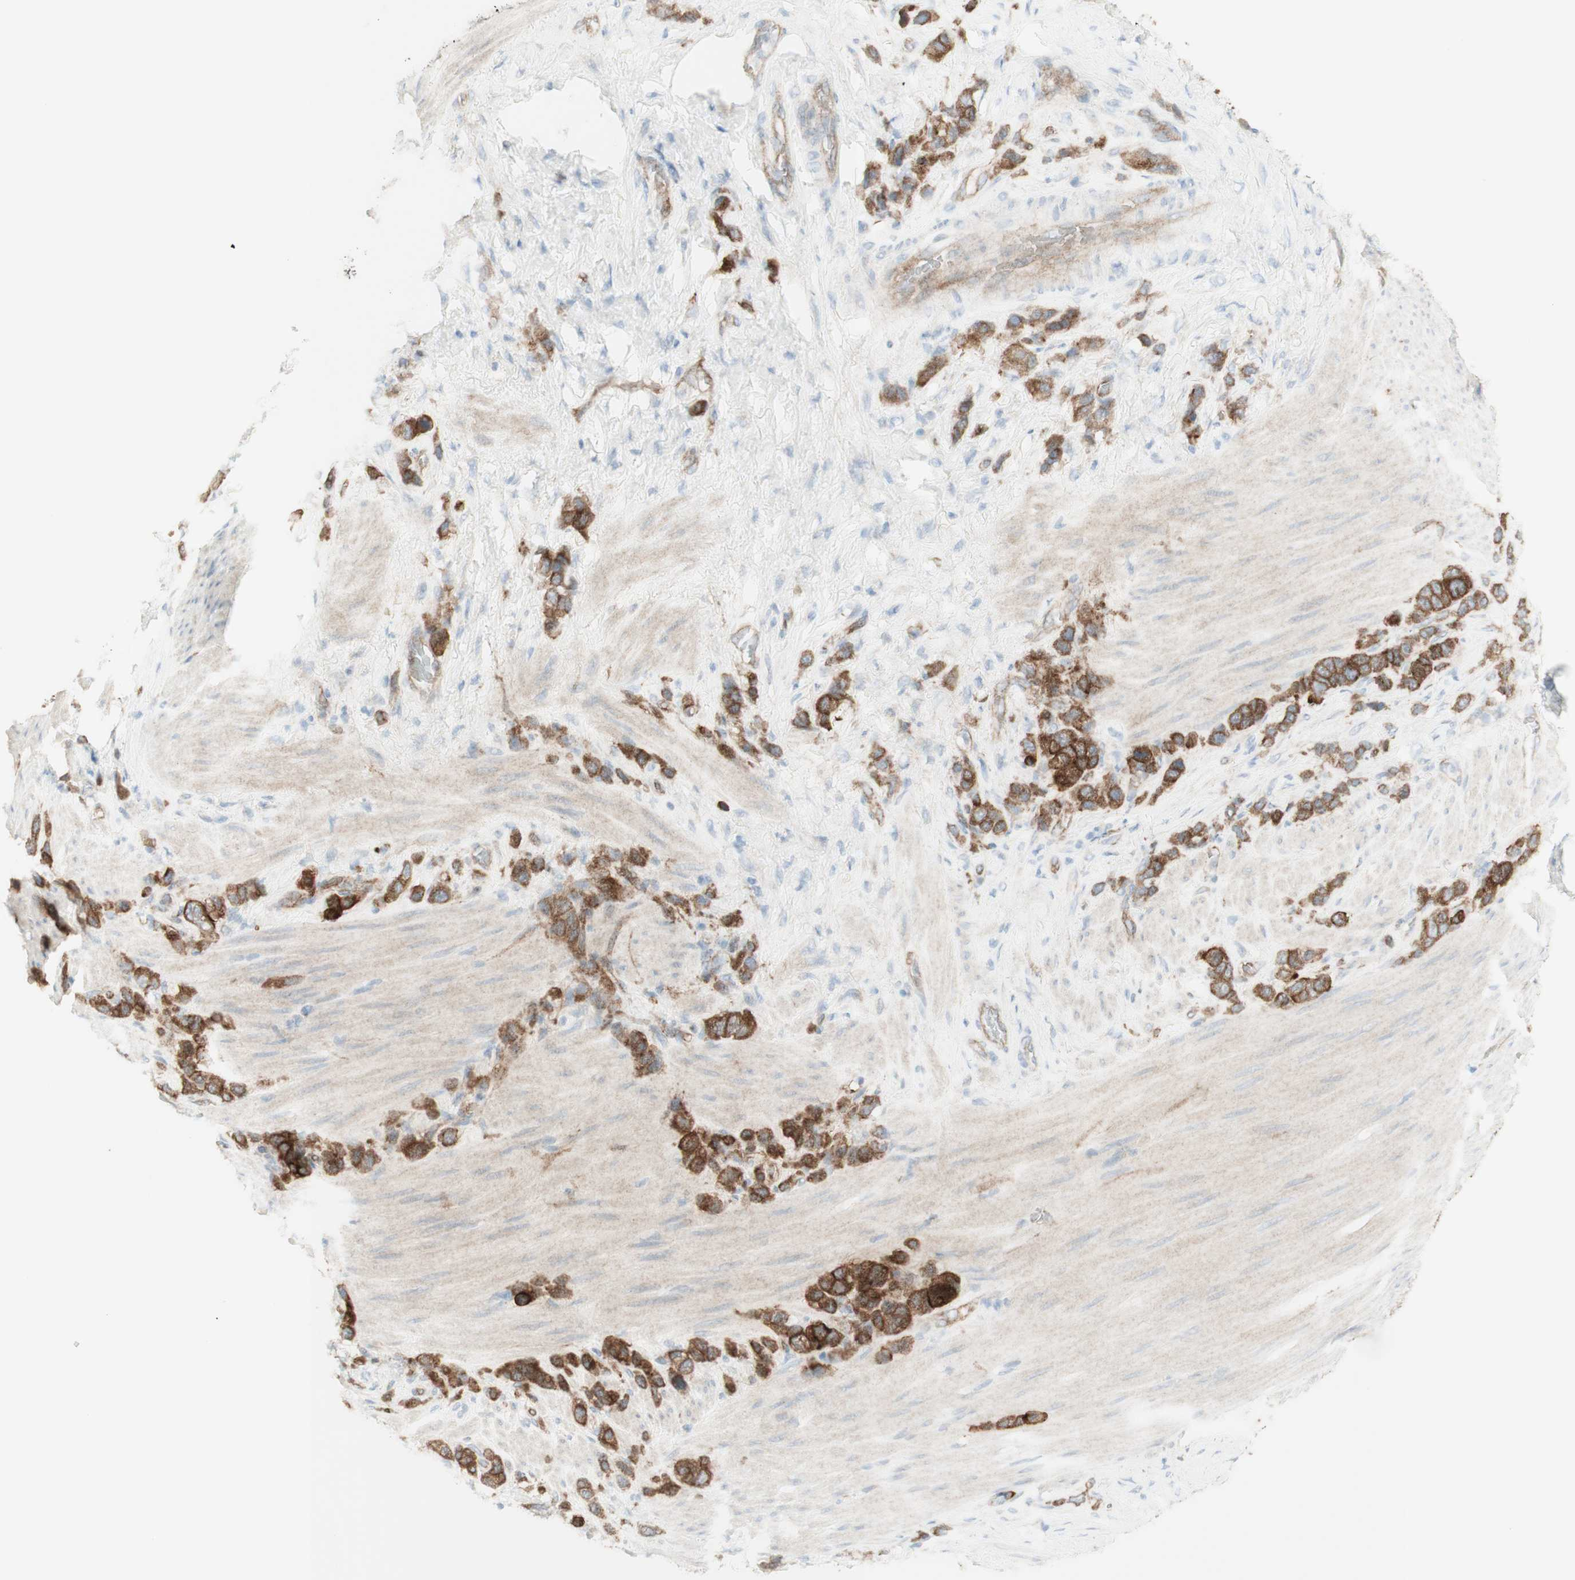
{"staining": {"intensity": "moderate", "quantity": "25%-75%", "location": "cytoplasmic/membranous"}, "tissue": "stomach cancer", "cell_type": "Tumor cells", "image_type": "cancer", "snomed": [{"axis": "morphology", "description": "Adenocarcinoma, NOS"}, {"axis": "morphology", "description": "Adenocarcinoma, High grade"}, {"axis": "topography", "description": "Stomach, upper"}, {"axis": "topography", "description": "Stomach, lower"}], "caption": "Immunohistochemical staining of stomach cancer reveals medium levels of moderate cytoplasmic/membranous protein expression in approximately 25%-75% of tumor cells.", "gene": "MYO6", "patient": {"sex": "female", "age": 65}}